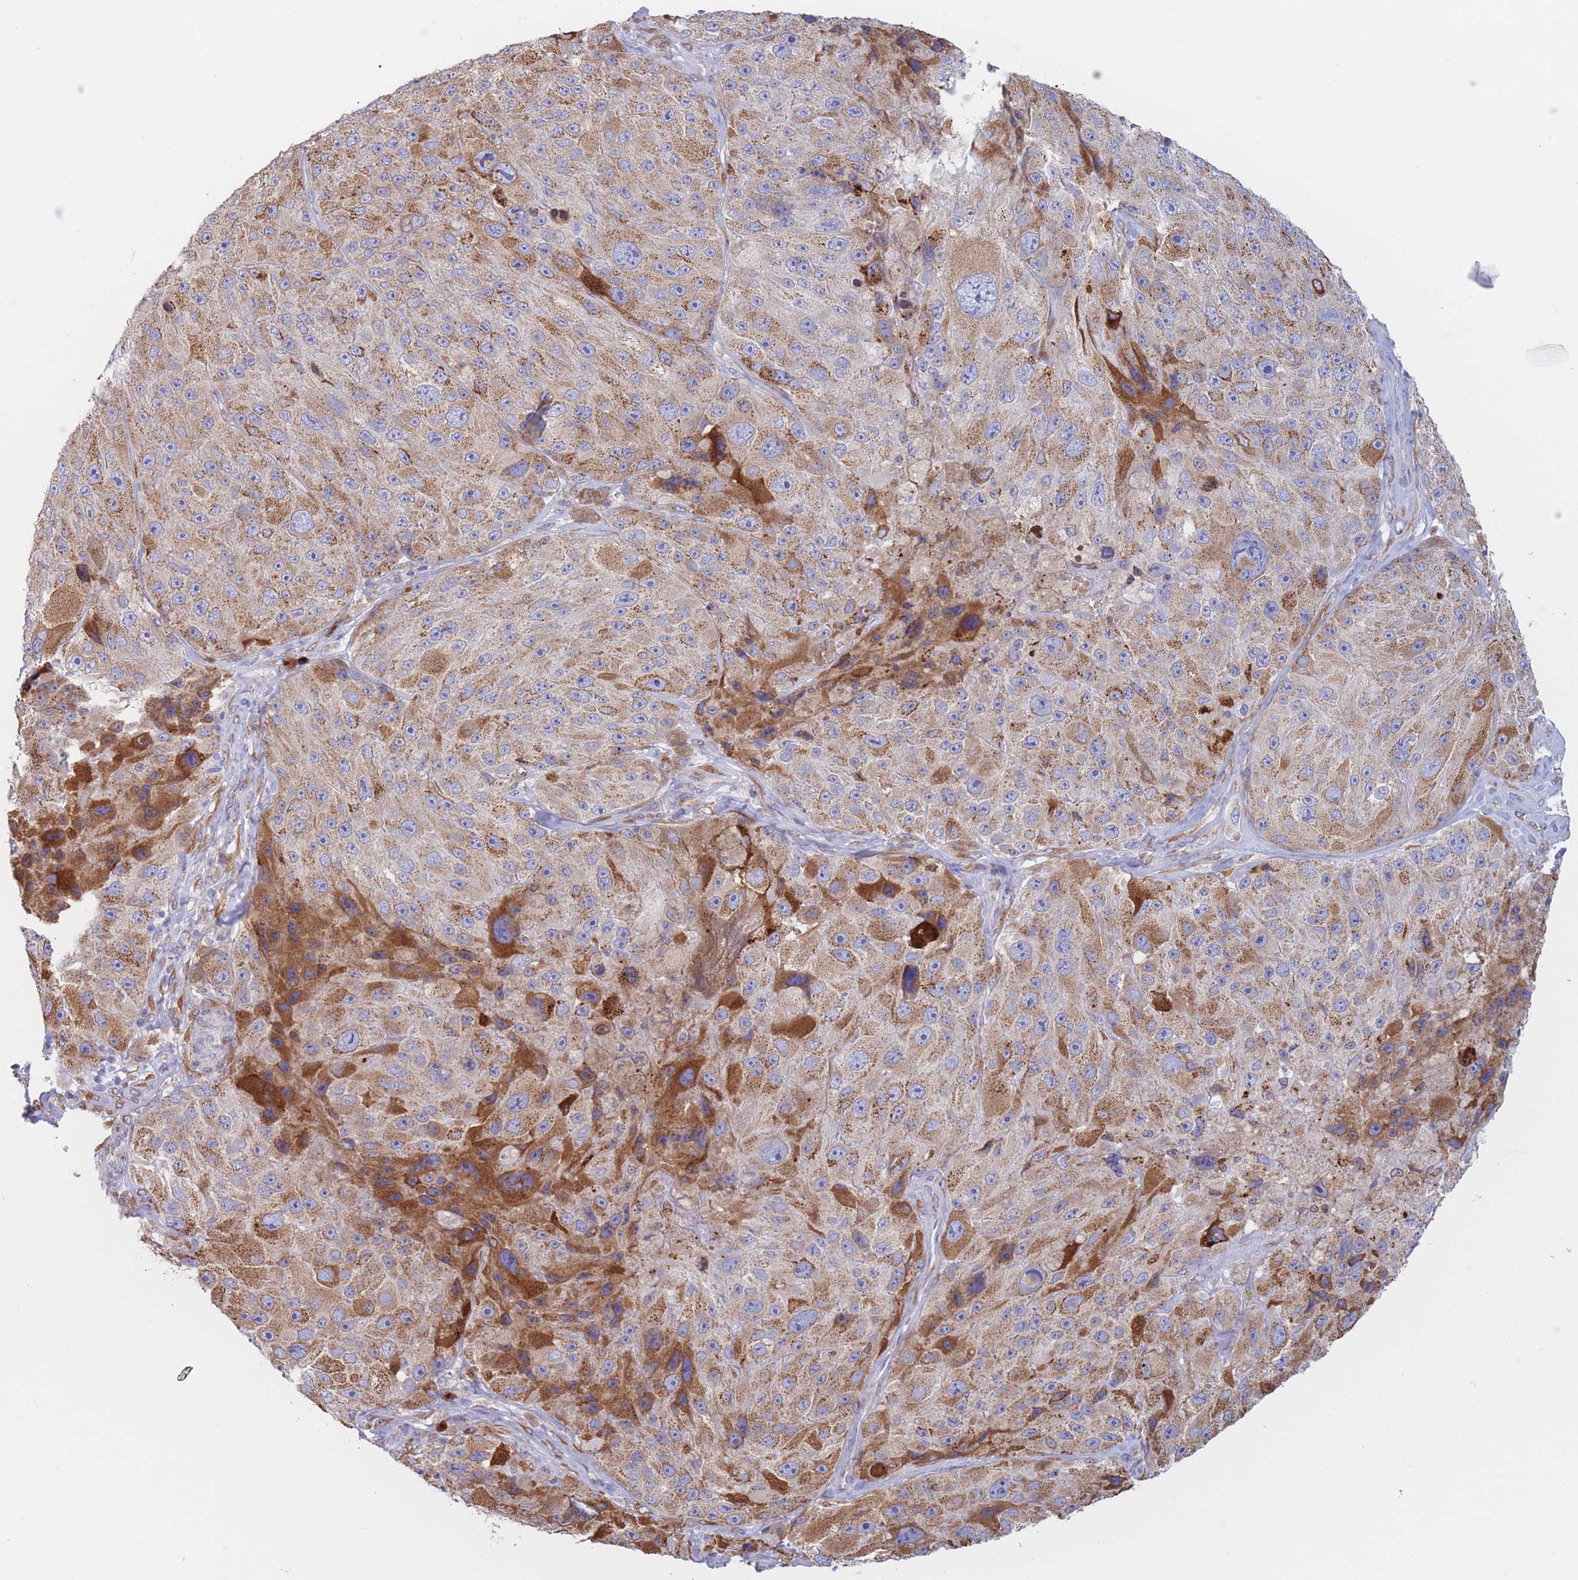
{"staining": {"intensity": "moderate", "quantity": ">75%", "location": "cytoplasmic/membranous"}, "tissue": "melanoma", "cell_type": "Tumor cells", "image_type": "cancer", "snomed": [{"axis": "morphology", "description": "Malignant melanoma, Metastatic site"}, {"axis": "topography", "description": "Lymph node"}], "caption": "Melanoma stained with DAB immunohistochemistry (IHC) exhibits medium levels of moderate cytoplasmic/membranous expression in approximately >75% of tumor cells.", "gene": "MRPL30", "patient": {"sex": "male", "age": 62}}